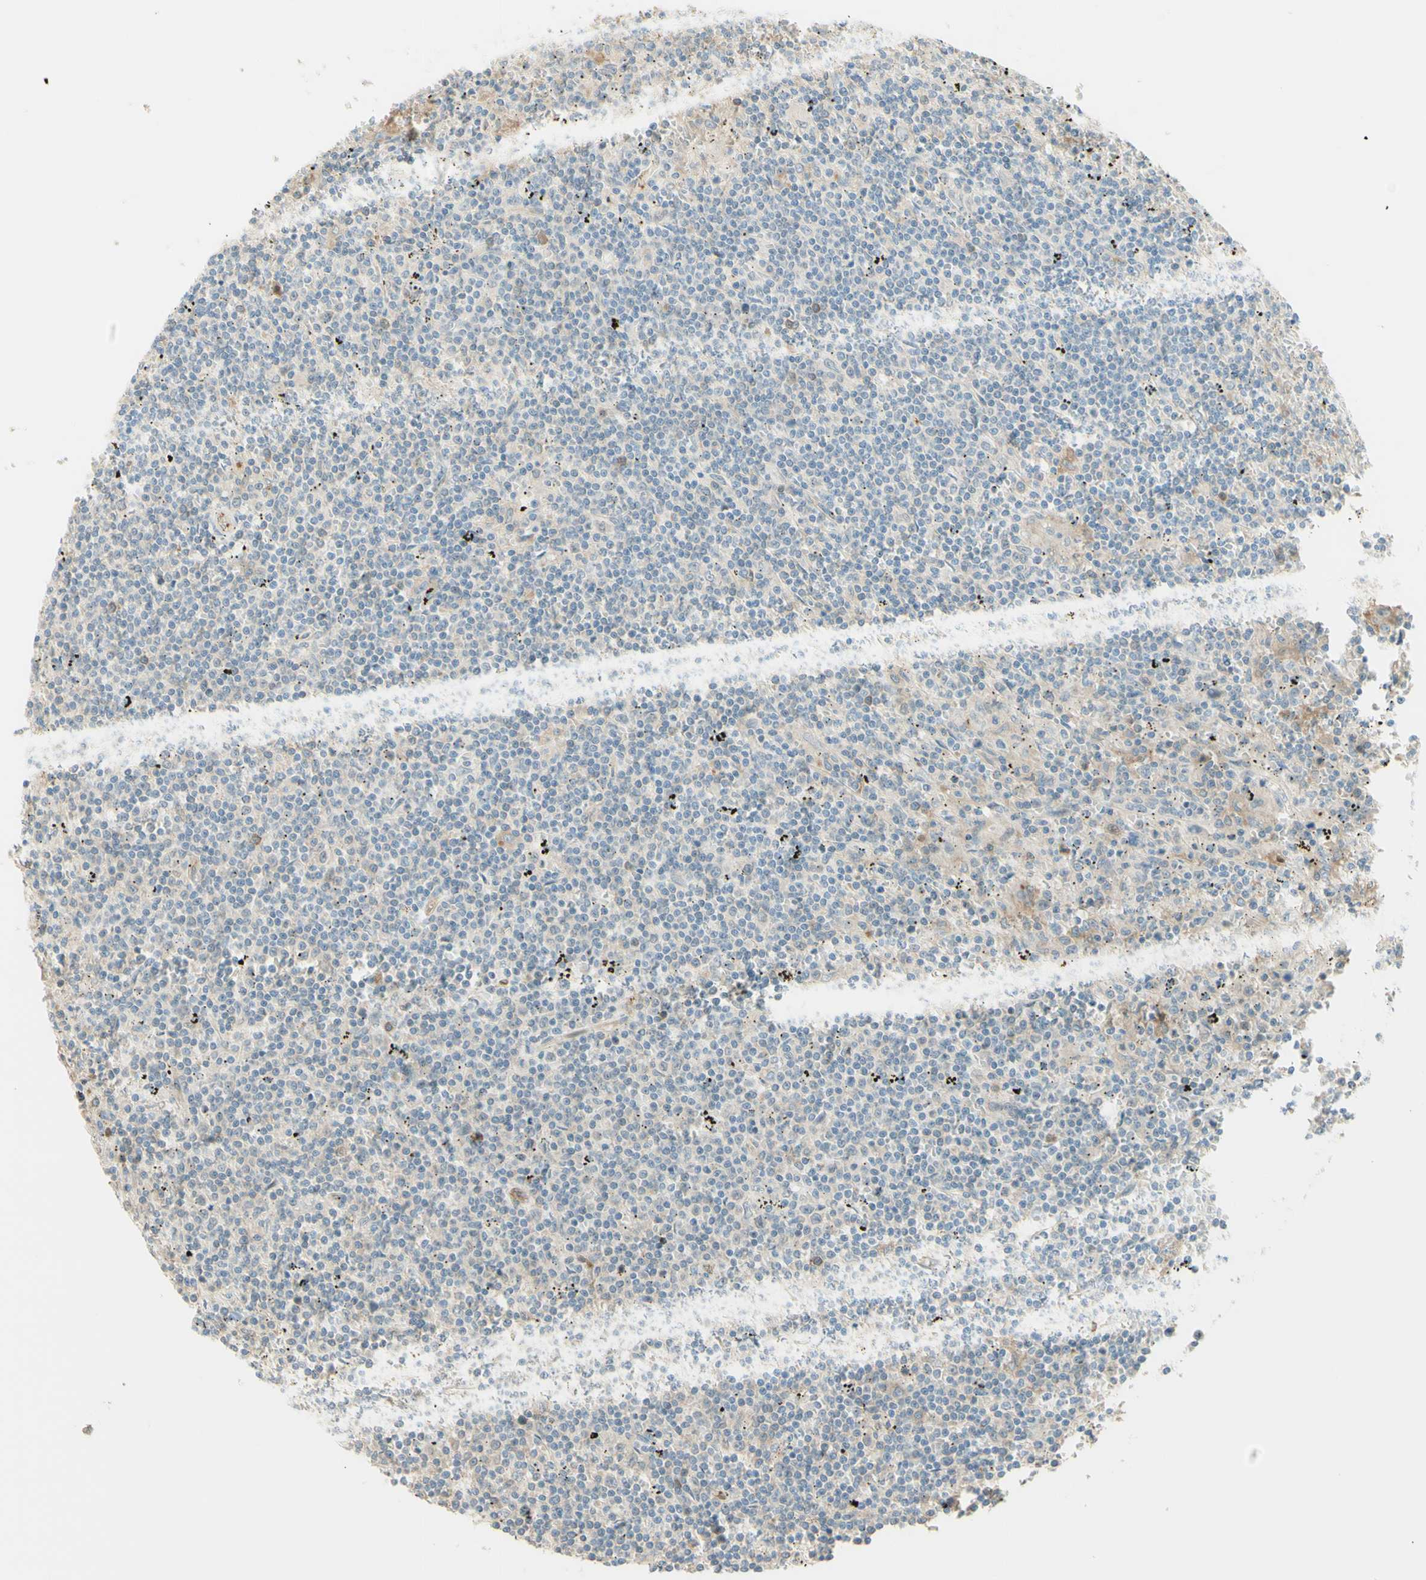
{"staining": {"intensity": "negative", "quantity": "none", "location": "none"}, "tissue": "lymphoma", "cell_type": "Tumor cells", "image_type": "cancer", "snomed": [{"axis": "morphology", "description": "Malignant lymphoma, non-Hodgkin's type, Low grade"}, {"axis": "topography", "description": "Spleen"}], "caption": "Immunohistochemistry (IHC) of human lymphoma demonstrates no positivity in tumor cells.", "gene": "ANGPT2", "patient": {"sex": "male", "age": 76}}